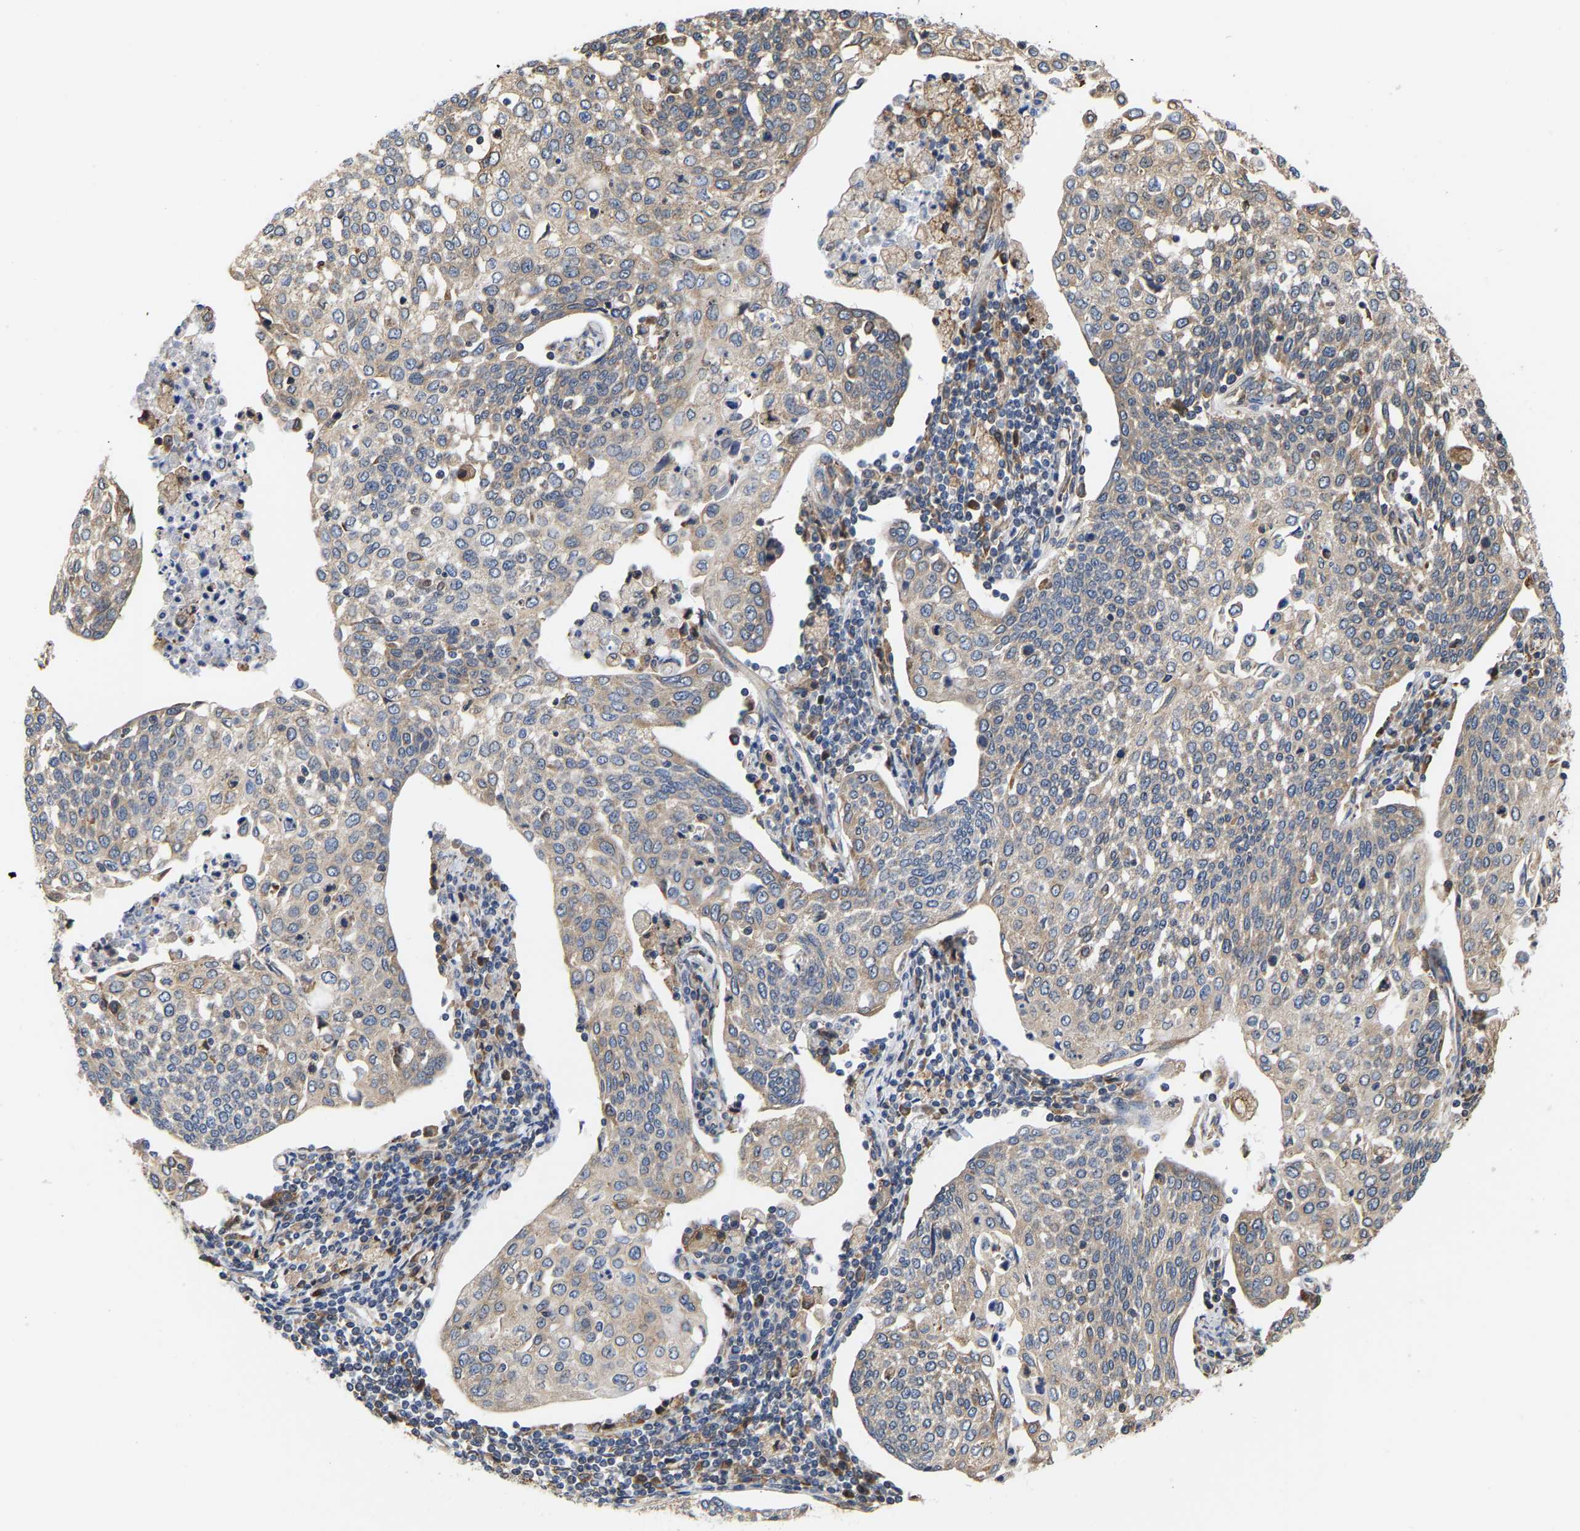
{"staining": {"intensity": "weak", "quantity": "<25%", "location": "cytoplasmic/membranous"}, "tissue": "cervical cancer", "cell_type": "Tumor cells", "image_type": "cancer", "snomed": [{"axis": "morphology", "description": "Squamous cell carcinoma, NOS"}, {"axis": "topography", "description": "Cervix"}], "caption": "IHC histopathology image of neoplastic tissue: human squamous cell carcinoma (cervical) stained with DAB (3,3'-diaminobenzidine) reveals no significant protein positivity in tumor cells.", "gene": "ARAP1", "patient": {"sex": "female", "age": 34}}